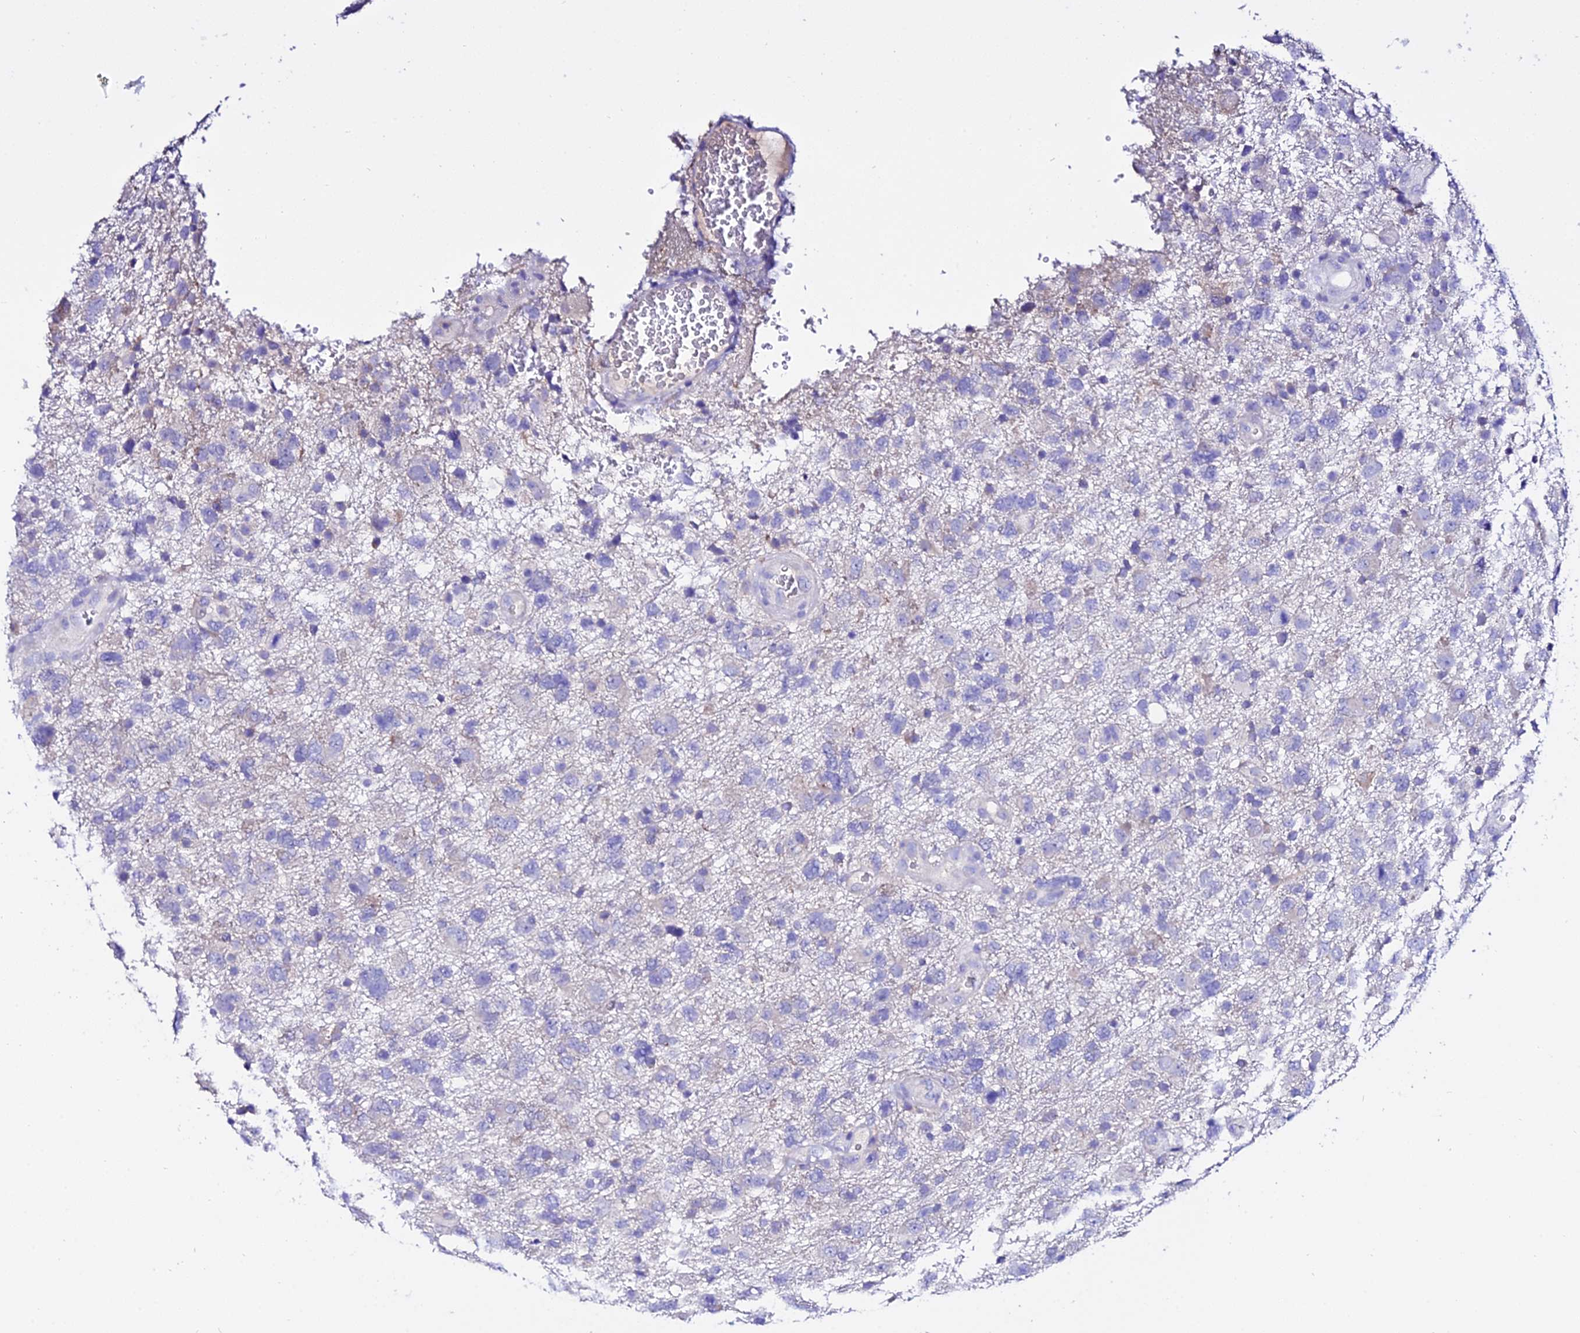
{"staining": {"intensity": "negative", "quantity": "none", "location": "none"}, "tissue": "glioma", "cell_type": "Tumor cells", "image_type": "cancer", "snomed": [{"axis": "morphology", "description": "Glioma, malignant, High grade"}, {"axis": "topography", "description": "Brain"}], "caption": "The histopathology image displays no significant staining in tumor cells of glioma. Brightfield microscopy of immunohistochemistry (IHC) stained with DAB (brown) and hematoxylin (blue), captured at high magnification.", "gene": "TMEM117", "patient": {"sex": "male", "age": 61}}